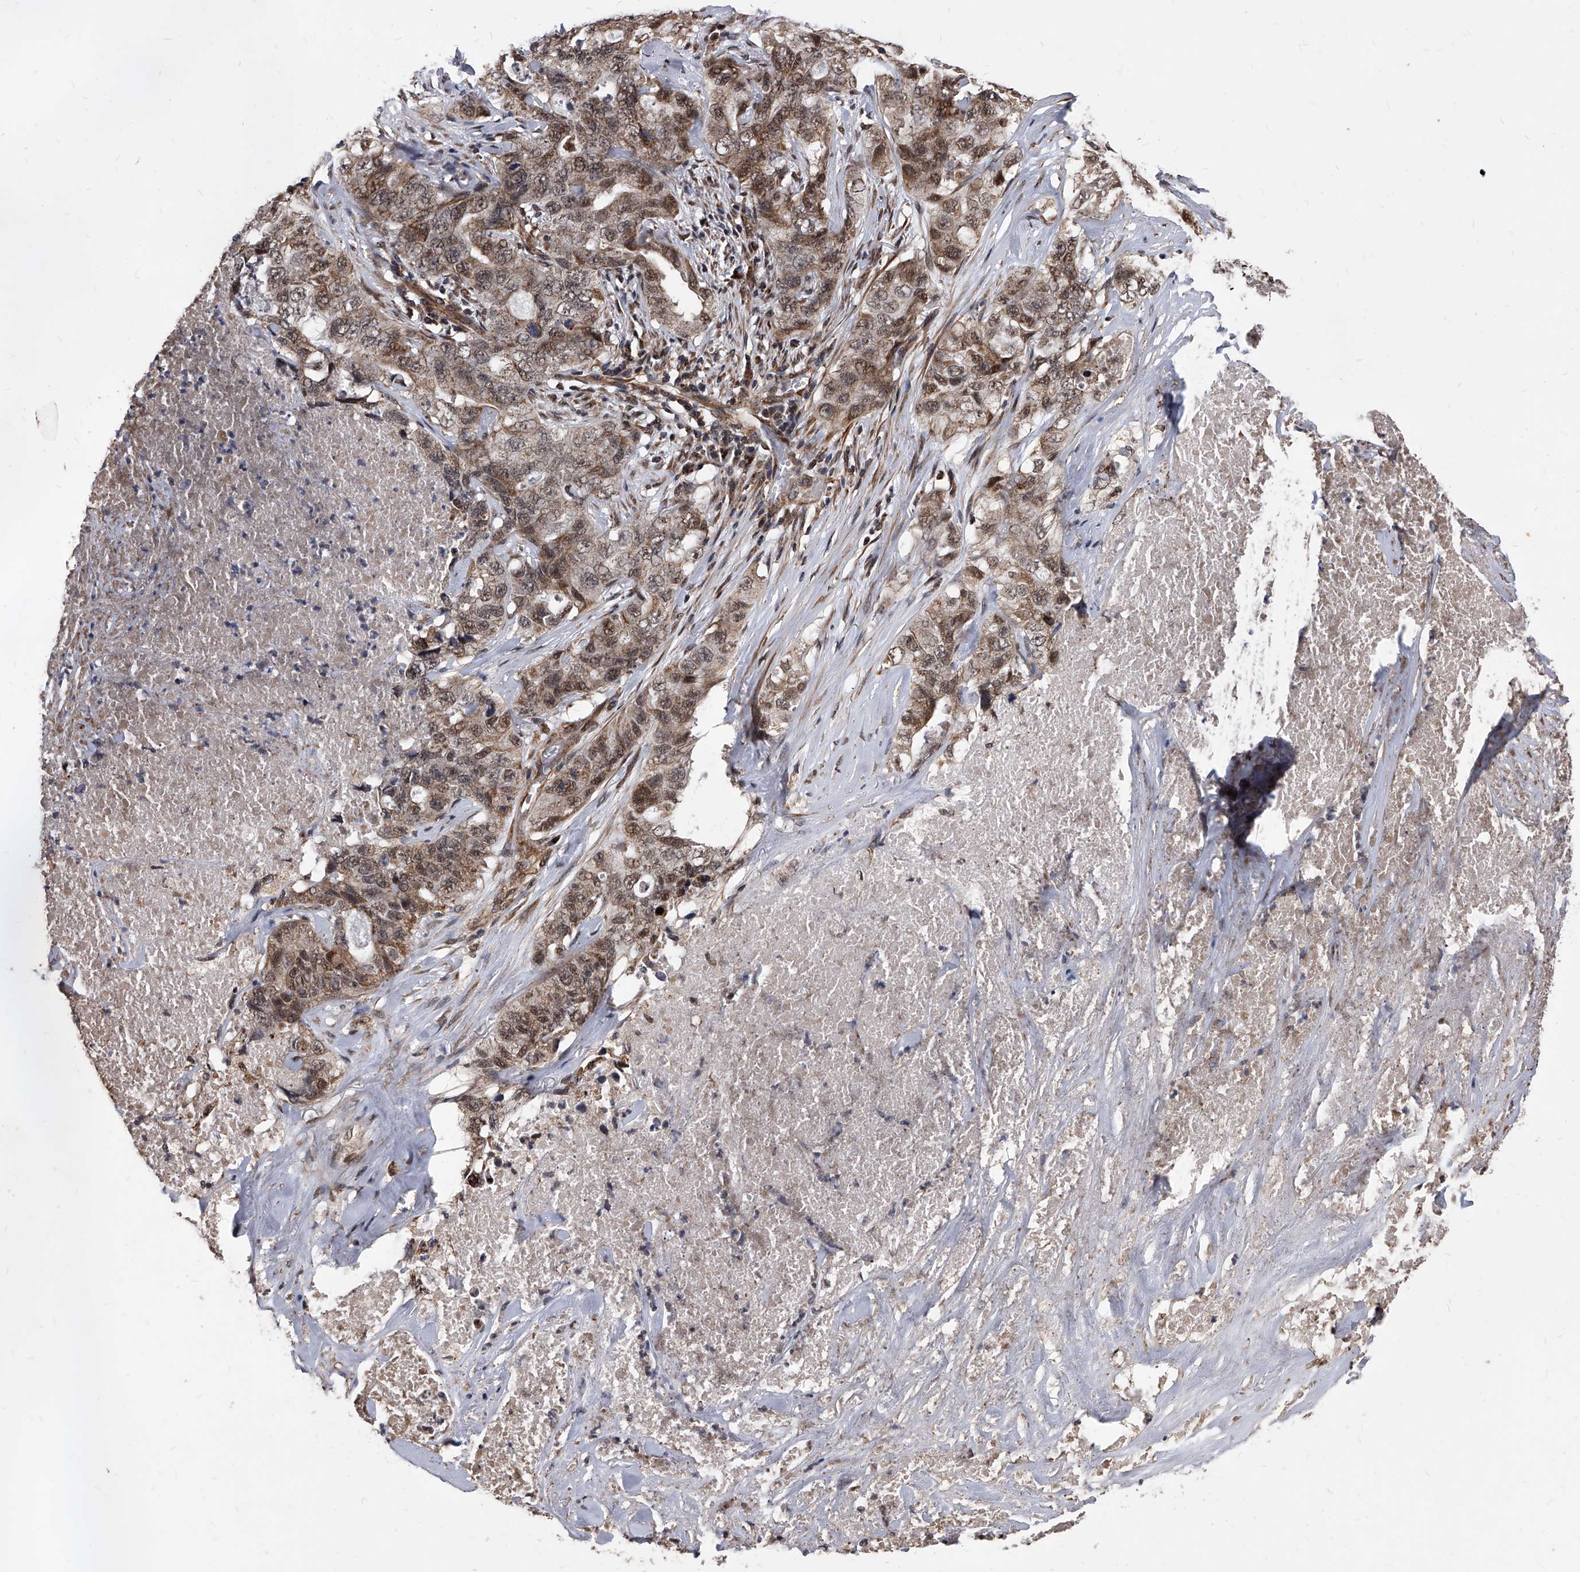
{"staining": {"intensity": "moderate", "quantity": ">75%", "location": "cytoplasmic/membranous,nuclear"}, "tissue": "lung cancer", "cell_type": "Tumor cells", "image_type": "cancer", "snomed": [{"axis": "morphology", "description": "Adenocarcinoma, NOS"}, {"axis": "topography", "description": "Lung"}], "caption": "Lung adenocarcinoma stained with a protein marker reveals moderate staining in tumor cells.", "gene": "DUSP22", "patient": {"sex": "female", "age": 51}}